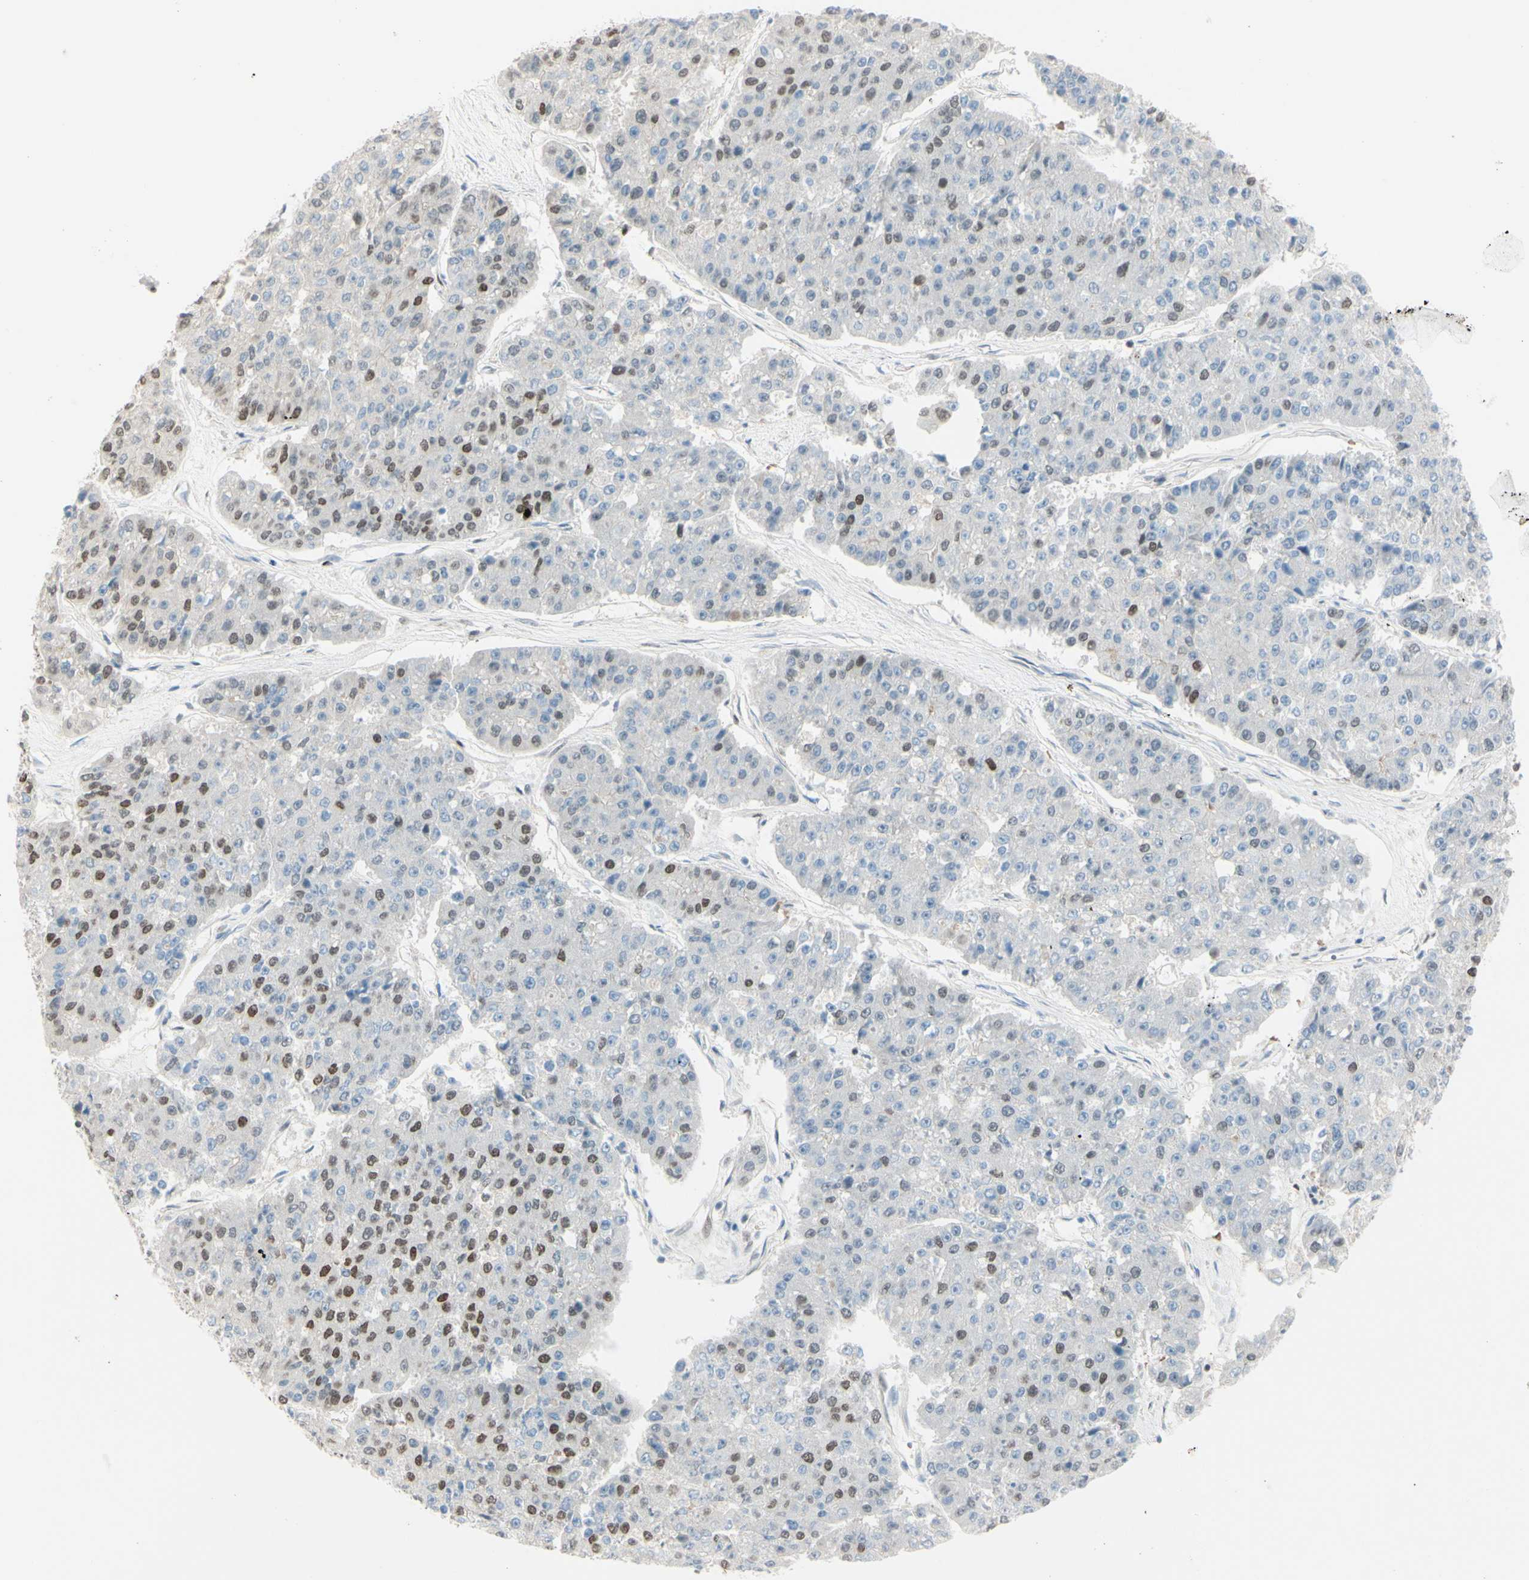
{"staining": {"intensity": "moderate", "quantity": "<25%", "location": "nuclear"}, "tissue": "pancreatic cancer", "cell_type": "Tumor cells", "image_type": "cancer", "snomed": [{"axis": "morphology", "description": "Adenocarcinoma, NOS"}, {"axis": "topography", "description": "Pancreas"}], "caption": "Tumor cells exhibit low levels of moderate nuclear staining in approximately <25% of cells in pancreatic adenocarcinoma. (Stains: DAB in brown, nuclei in blue, Microscopy: brightfield microscopy at high magnification).", "gene": "SUFU", "patient": {"sex": "male", "age": 50}}